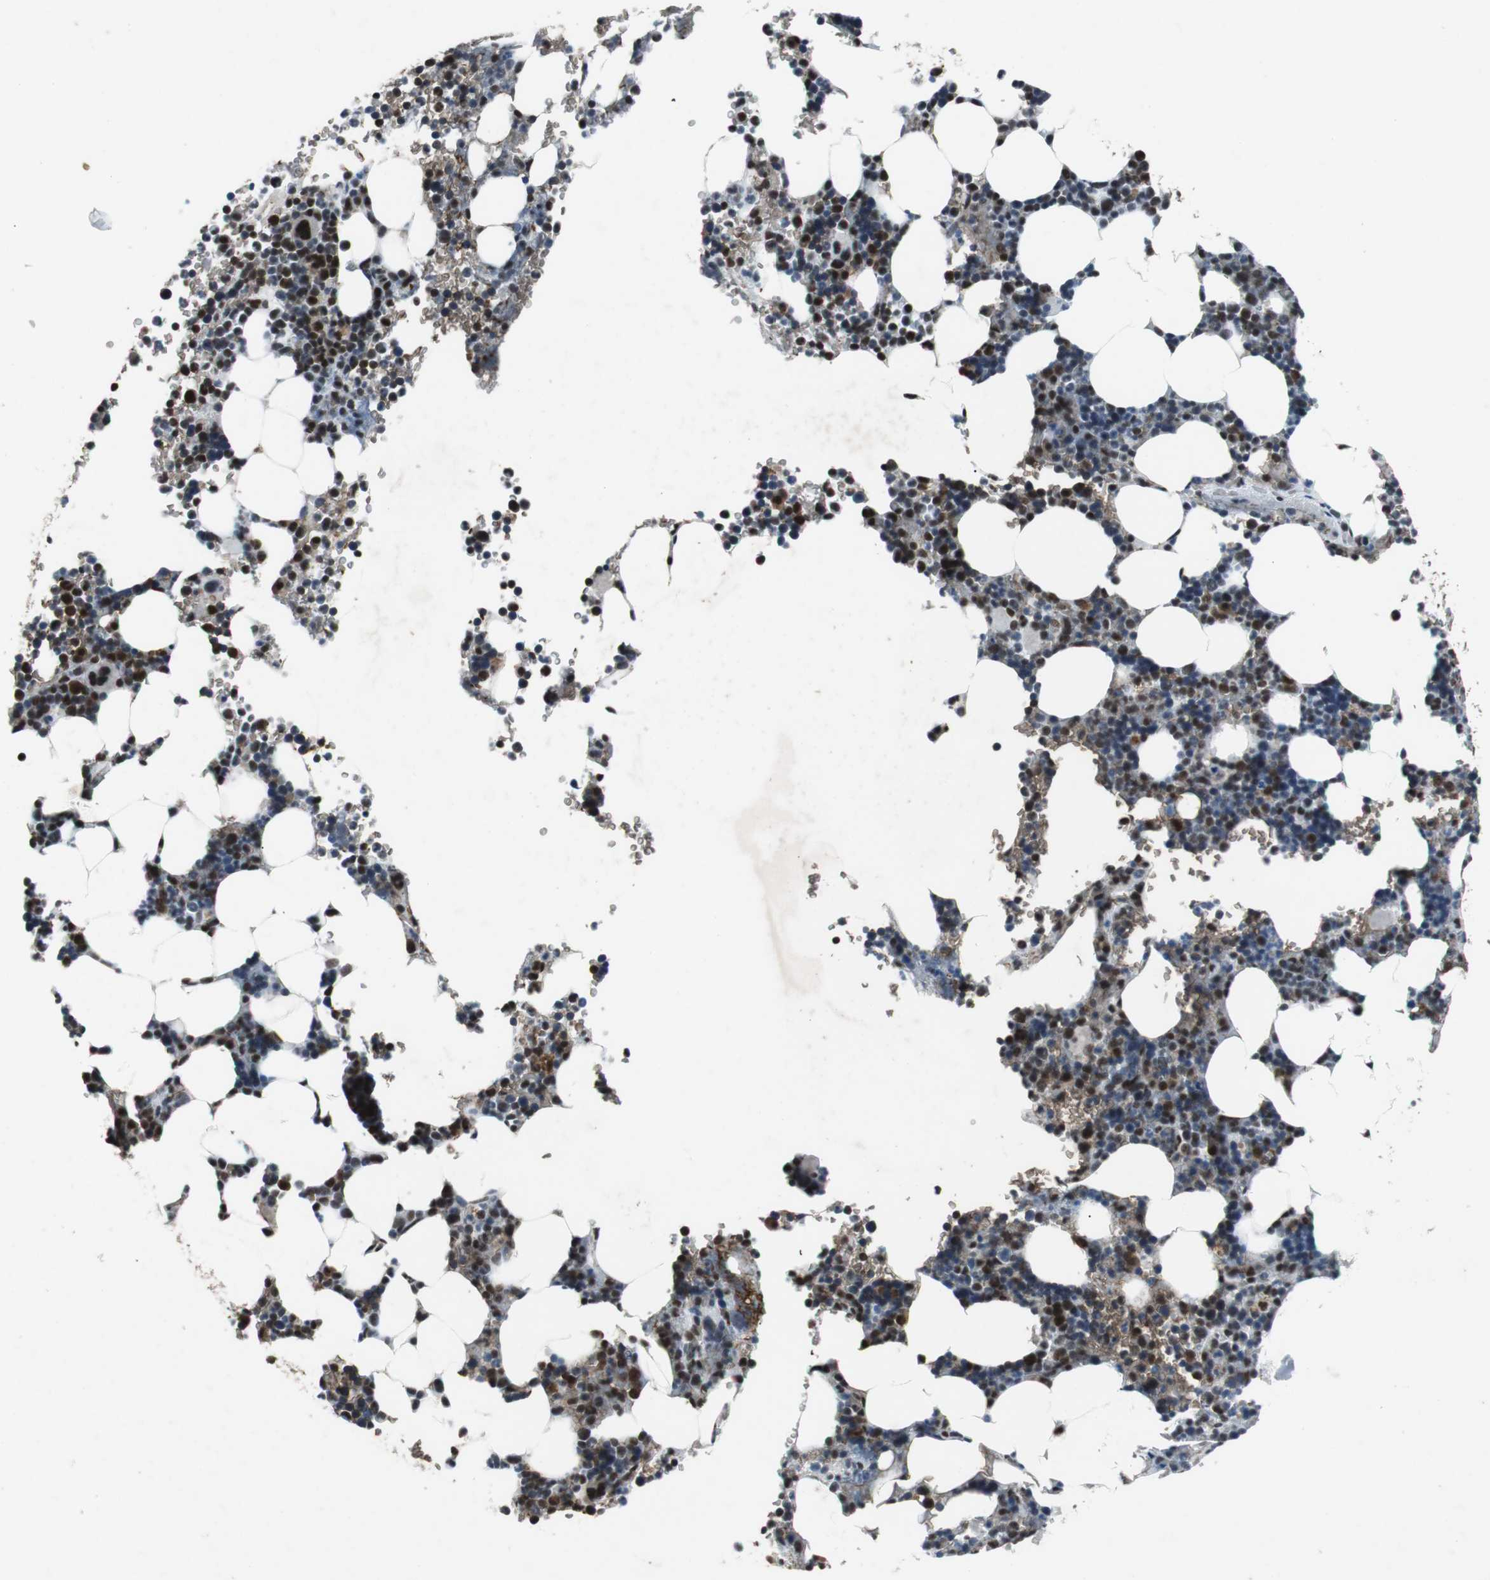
{"staining": {"intensity": "strong", "quantity": "25%-75%", "location": "nuclear"}, "tissue": "bone marrow", "cell_type": "Hematopoietic cells", "image_type": "normal", "snomed": [{"axis": "morphology", "description": "Normal tissue, NOS"}, {"axis": "topography", "description": "Bone marrow"}], "caption": "Bone marrow stained with DAB IHC exhibits high levels of strong nuclear positivity in approximately 25%-75% of hematopoietic cells. Ihc stains the protein in brown and the nuclei are stained blue.", "gene": "USP28", "patient": {"sex": "female", "age": 73}}